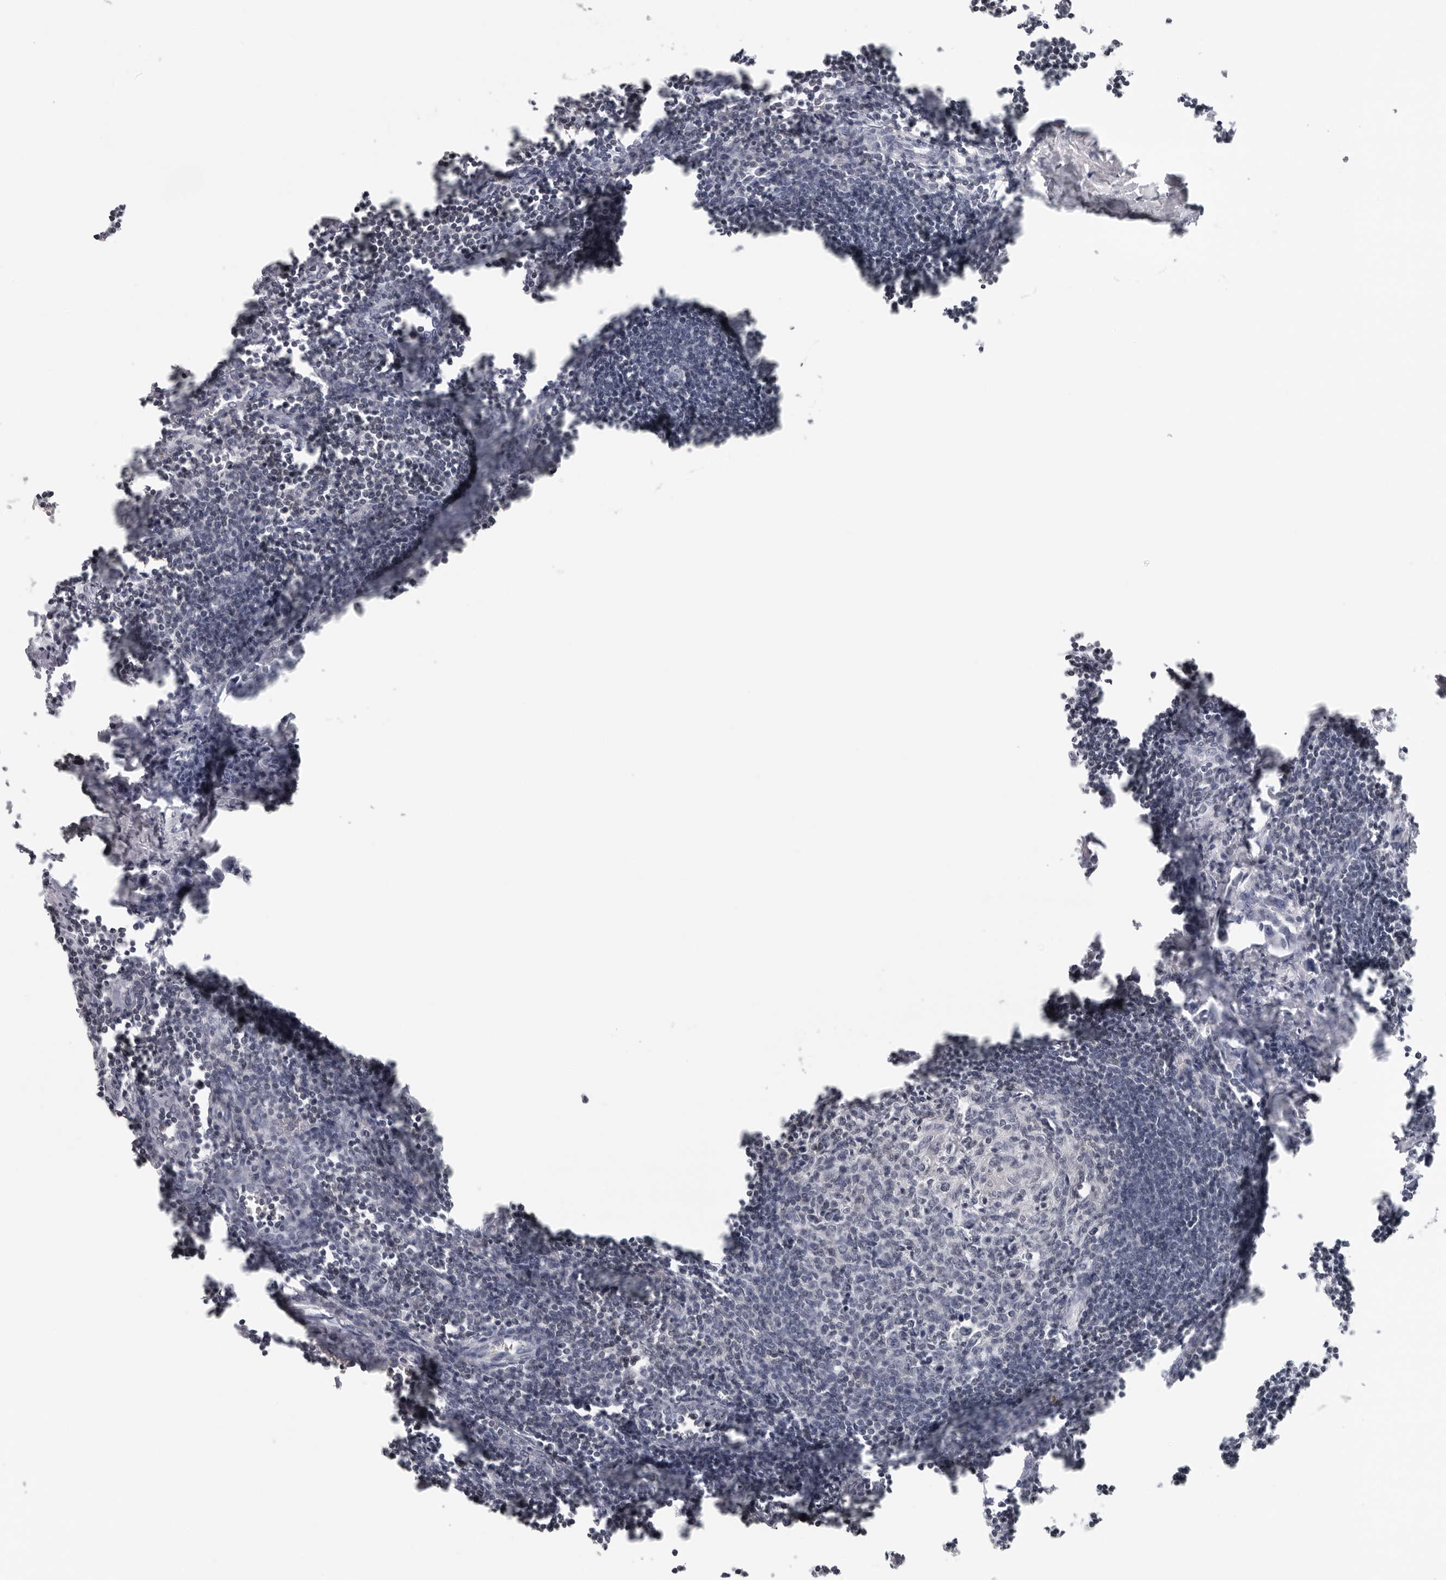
{"staining": {"intensity": "negative", "quantity": "none", "location": "none"}, "tissue": "lymph node", "cell_type": "Germinal center cells", "image_type": "normal", "snomed": [{"axis": "morphology", "description": "Normal tissue, NOS"}, {"axis": "morphology", "description": "Malignant melanoma, Metastatic site"}, {"axis": "topography", "description": "Lymph node"}], "caption": "Immunohistochemical staining of normal lymph node displays no significant staining in germinal center cells. Nuclei are stained in blue.", "gene": "EPB41", "patient": {"sex": "male", "age": 41}}